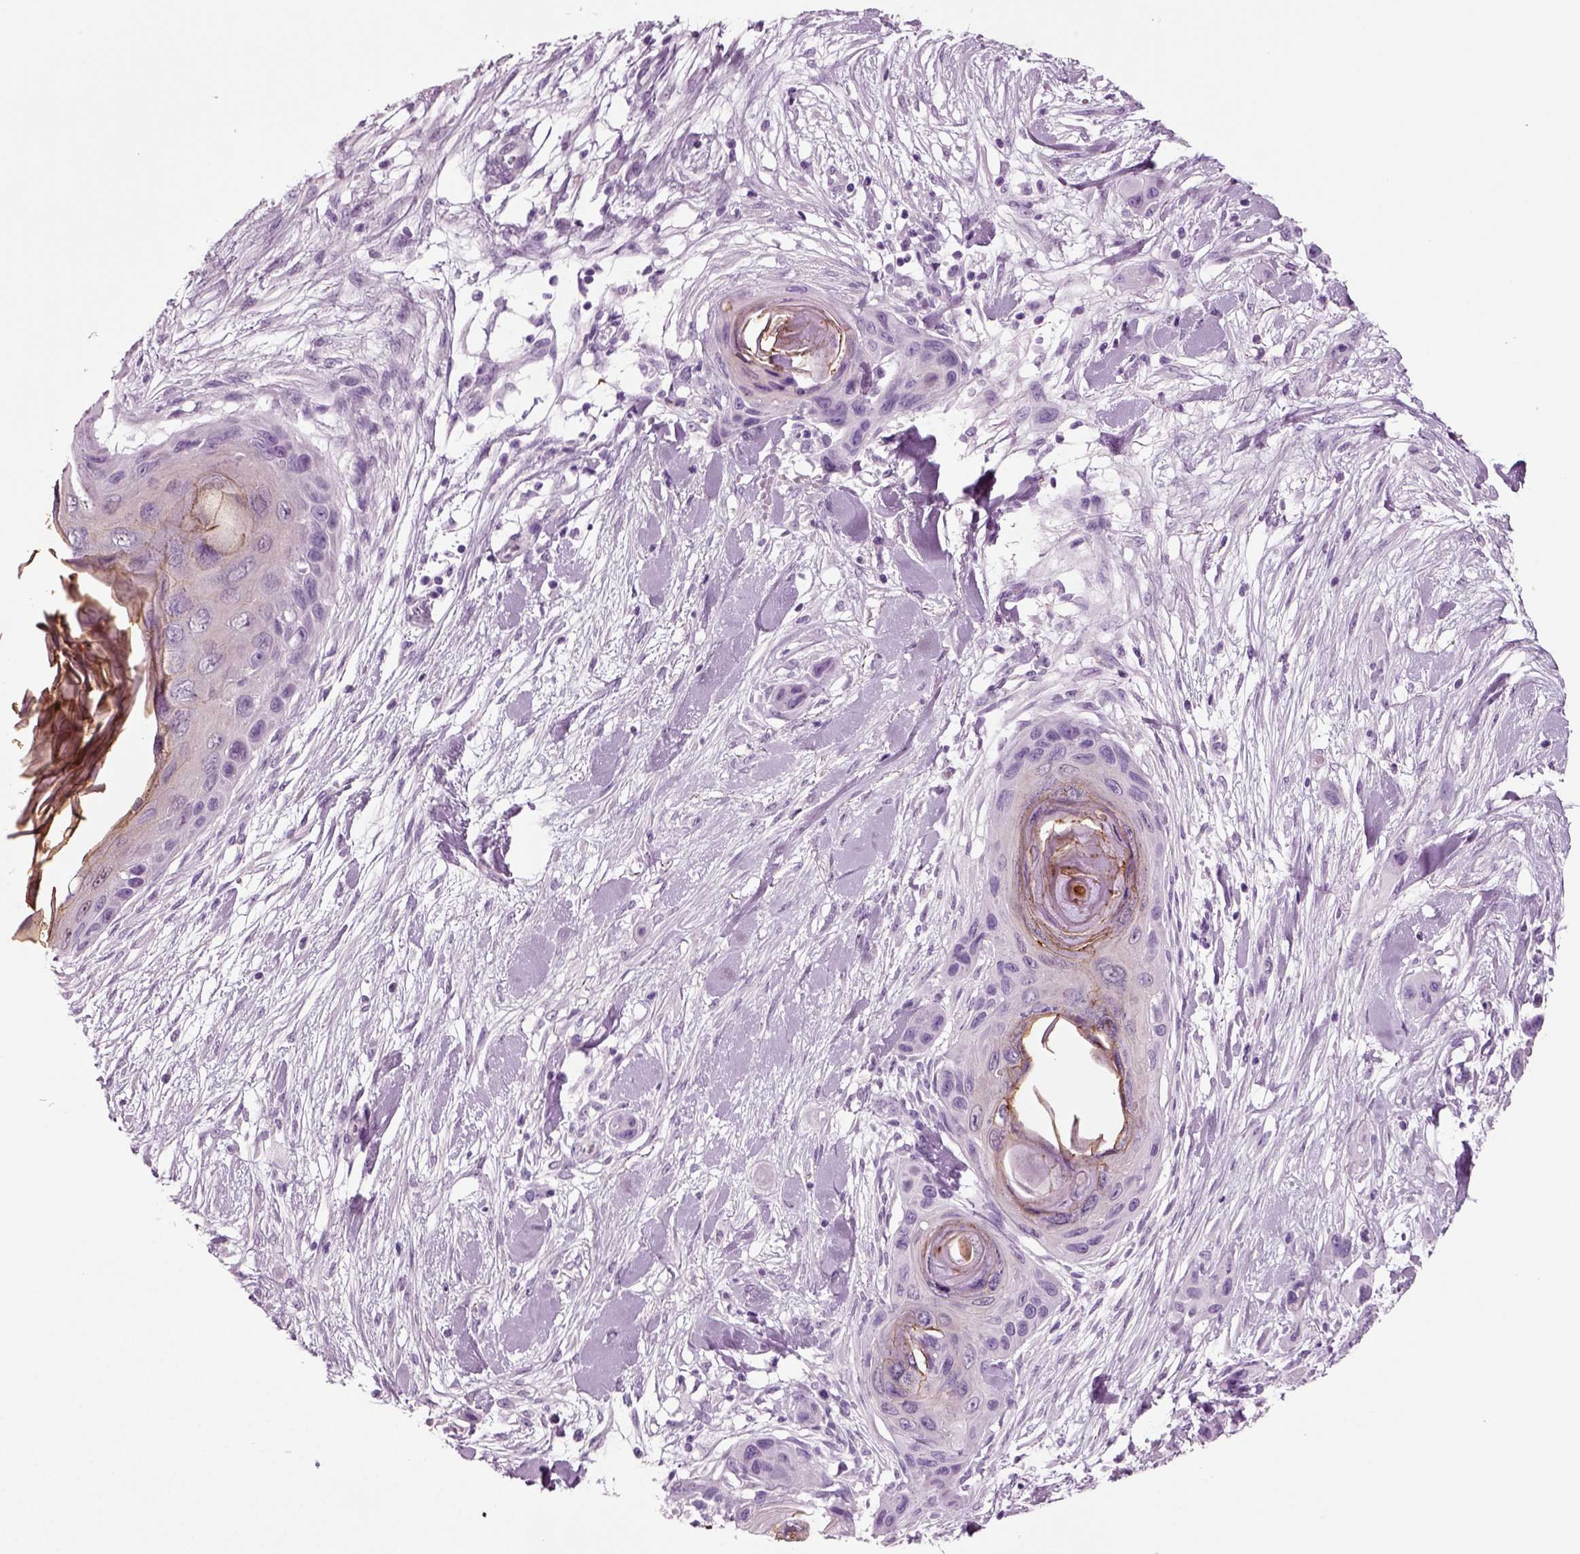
{"staining": {"intensity": "negative", "quantity": "none", "location": "none"}, "tissue": "skin cancer", "cell_type": "Tumor cells", "image_type": "cancer", "snomed": [{"axis": "morphology", "description": "Squamous cell carcinoma, NOS"}, {"axis": "topography", "description": "Skin"}], "caption": "A high-resolution photomicrograph shows immunohistochemistry staining of skin squamous cell carcinoma, which reveals no significant staining in tumor cells. The staining was performed using DAB to visualize the protein expression in brown, while the nuclei were stained in blue with hematoxylin (Magnification: 20x).", "gene": "CRABP1", "patient": {"sex": "male", "age": 79}}